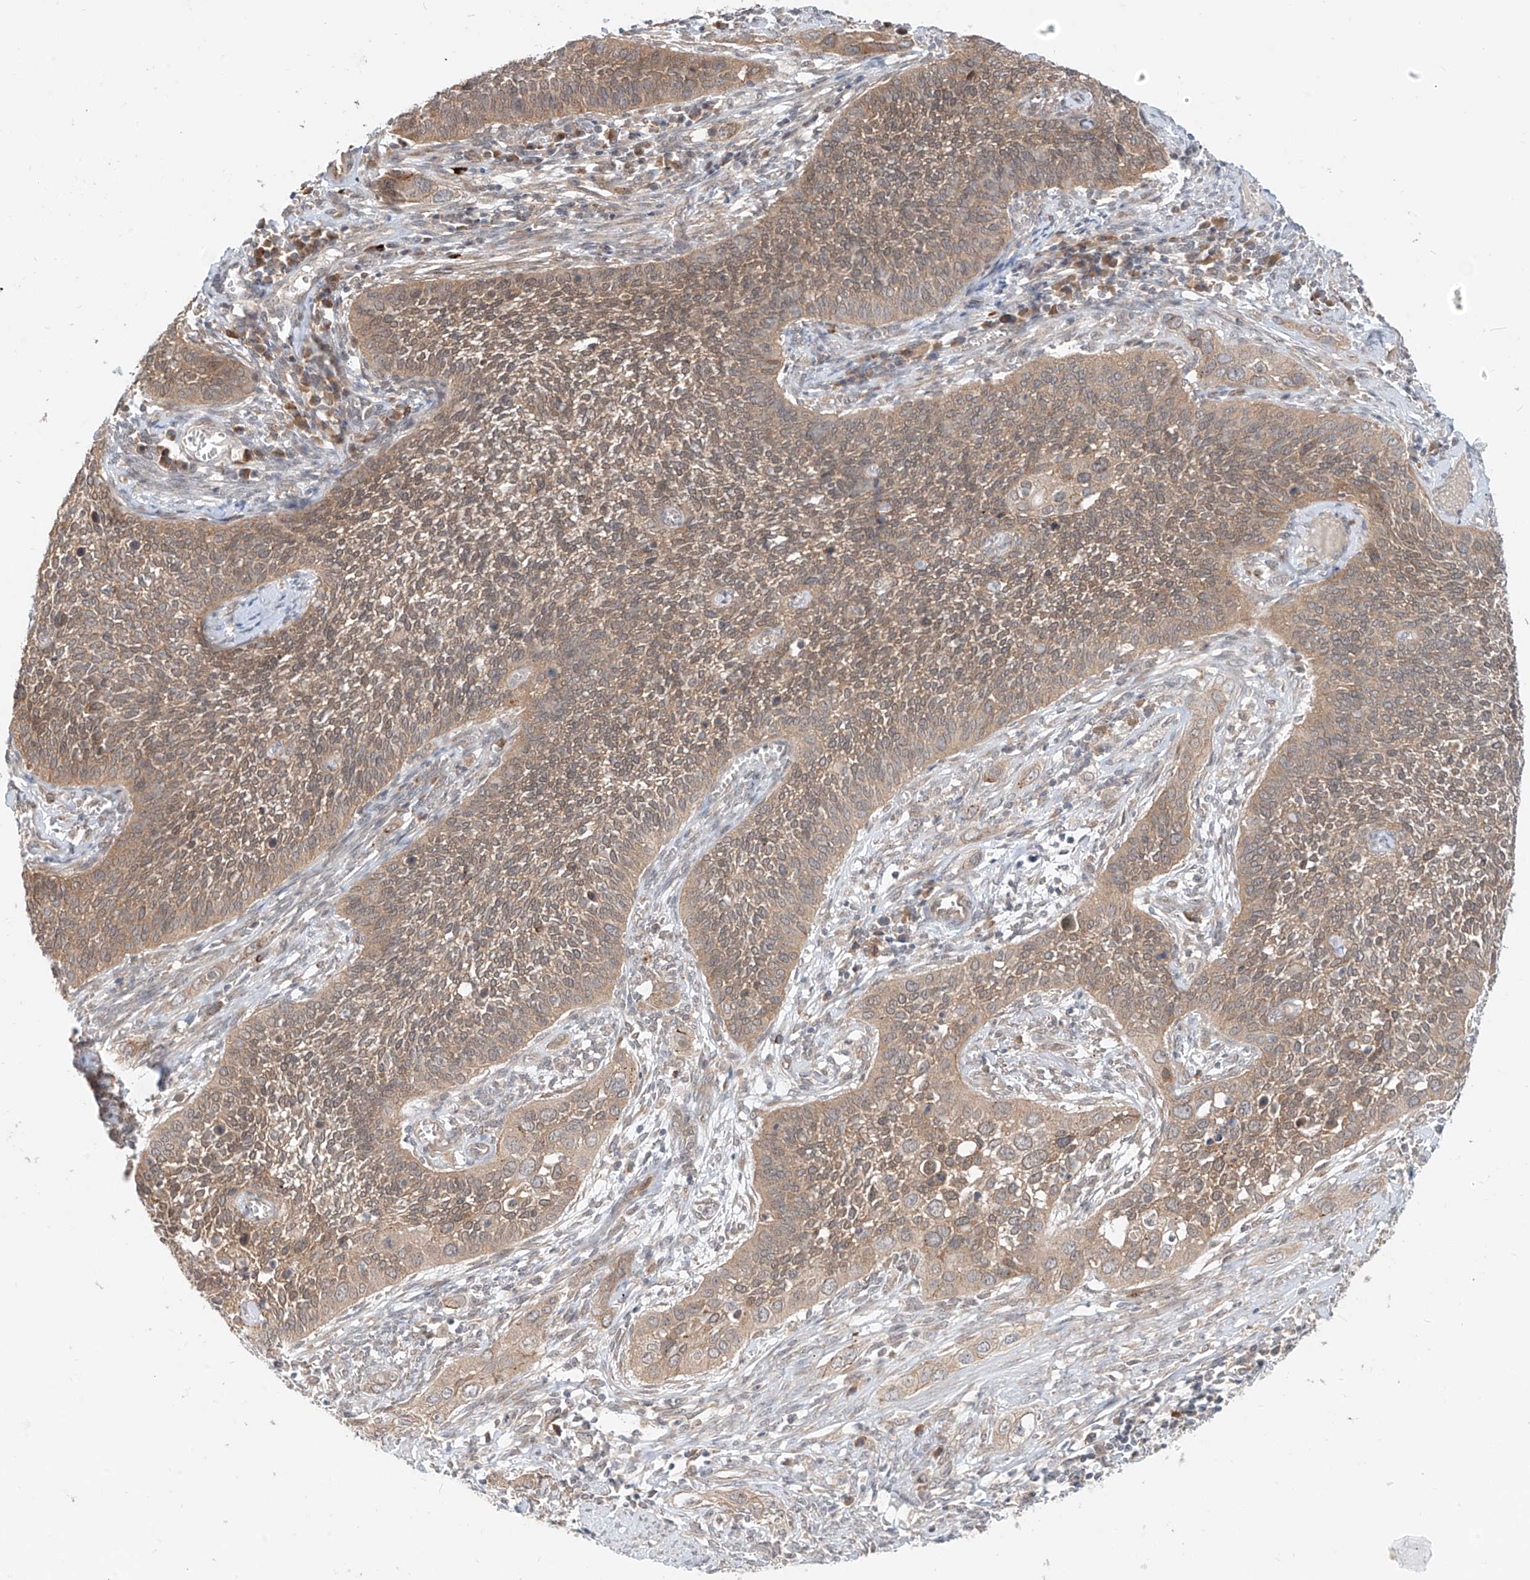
{"staining": {"intensity": "moderate", "quantity": ">75%", "location": "cytoplasmic/membranous"}, "tissue": "cervical cancer", "cell_type": "Tumor cells", "image_type": "cancer", "snomed": [{"axis": "morphology", "description": "Squamous cell carcinoma, NOS"}, {"axis": "topography", "description": "Cervix"}], "caption": "A high-resolution histopathology image shows IHC staining of squamous cell carcinoma (cervical), which demonstrates moderate cytoplasmic/membranous expression in about >75% of tumor cells.", "gene": "MTUS2", "patient": {"sex": "female", "age": 34}}